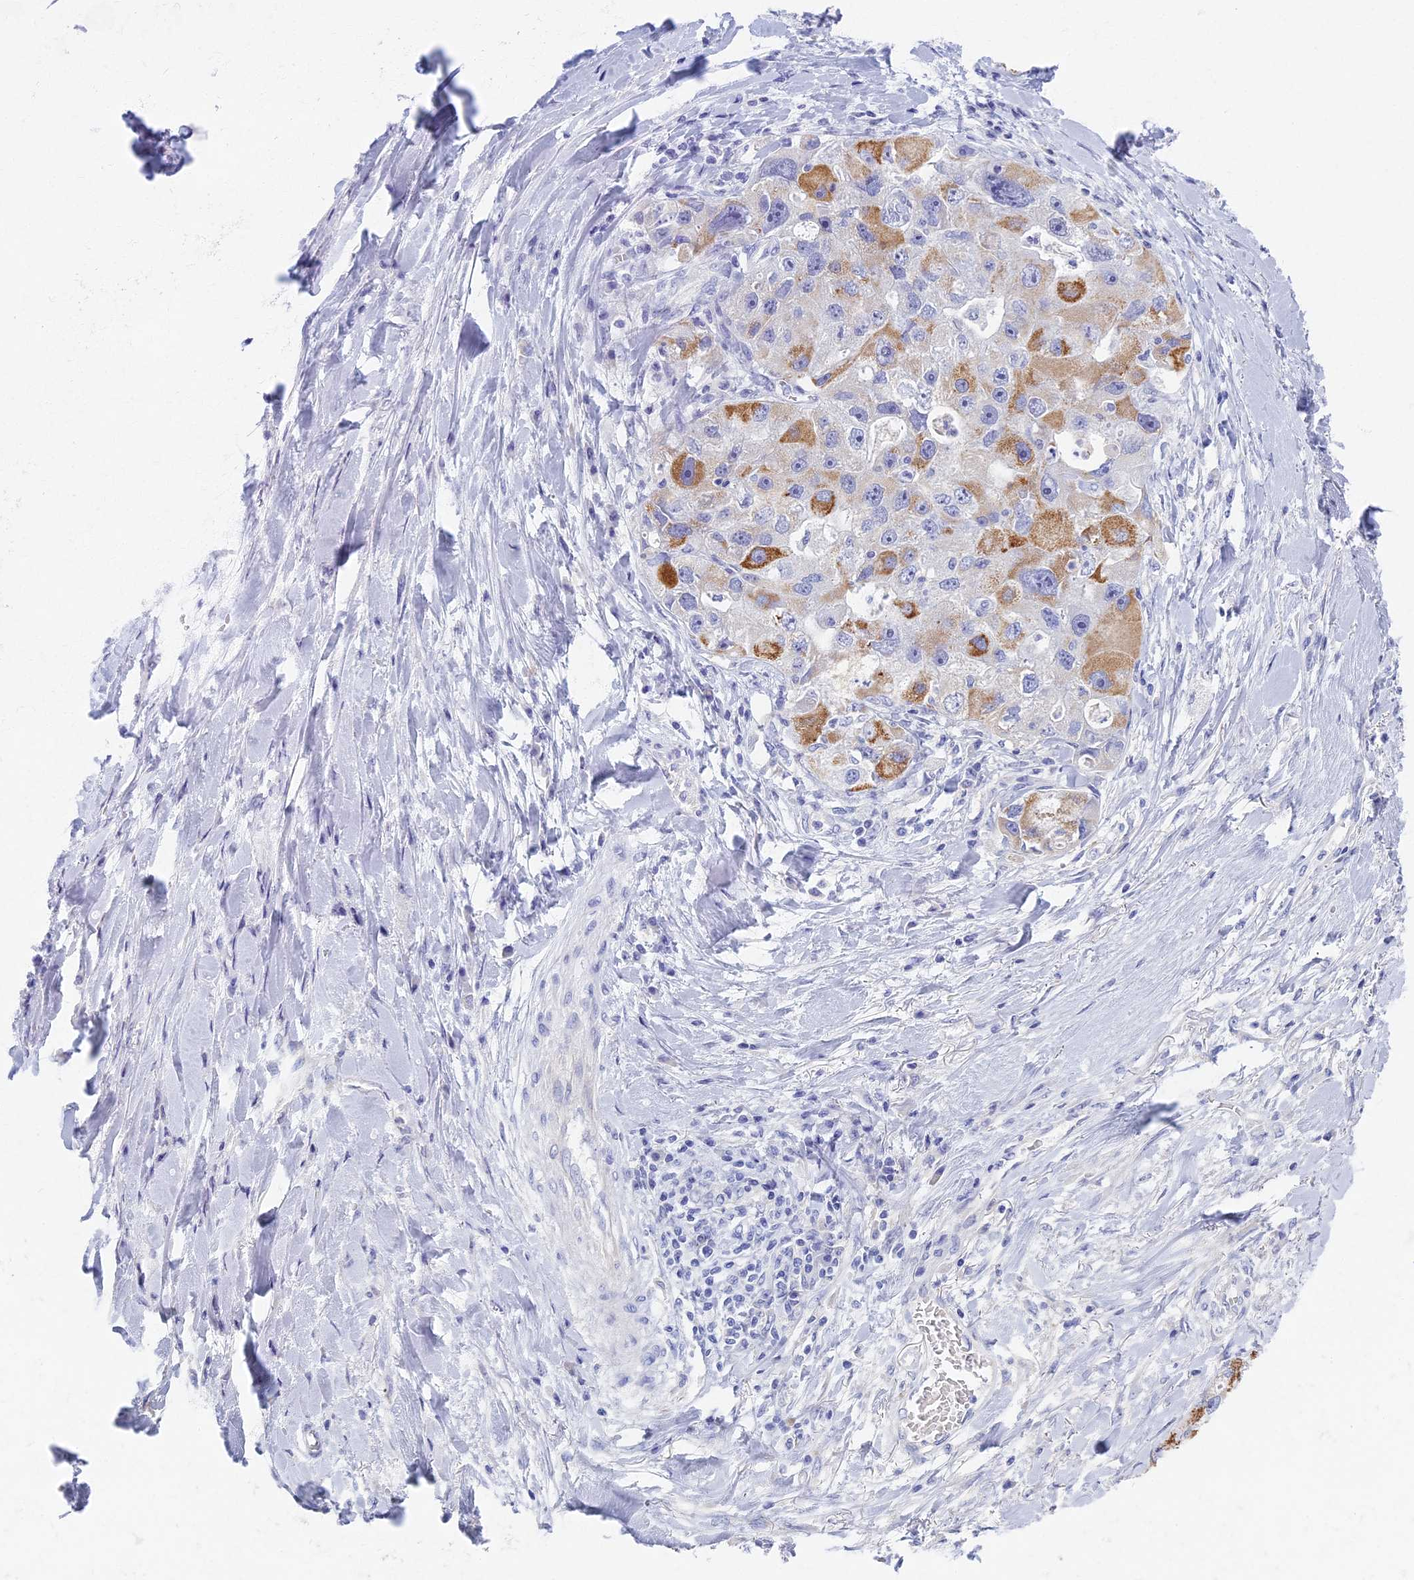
{"staining": {"intensity": "moderate", "quantity": "25%-75%", "location": "cytoplasmic/membranous"}, "tissue": "lung cancer", "cell_type": "Tumor cells", "image_type": "cancer", "snomed": [{"axis": "morphology", "description": "Adenocarcinoma, NOS"}, {"axis": "topography", "description": "Lung"}], "caption": "Adenocarcinoma (lung) stained with DAB immunohistochemistry (IHC) demonstrates medium levels of moderate cytoplasmic/membranous expression in about 25%-75% of tumor cells.", "gene": "AP4E1", "patient": {"sex": "female", "age": 54}}